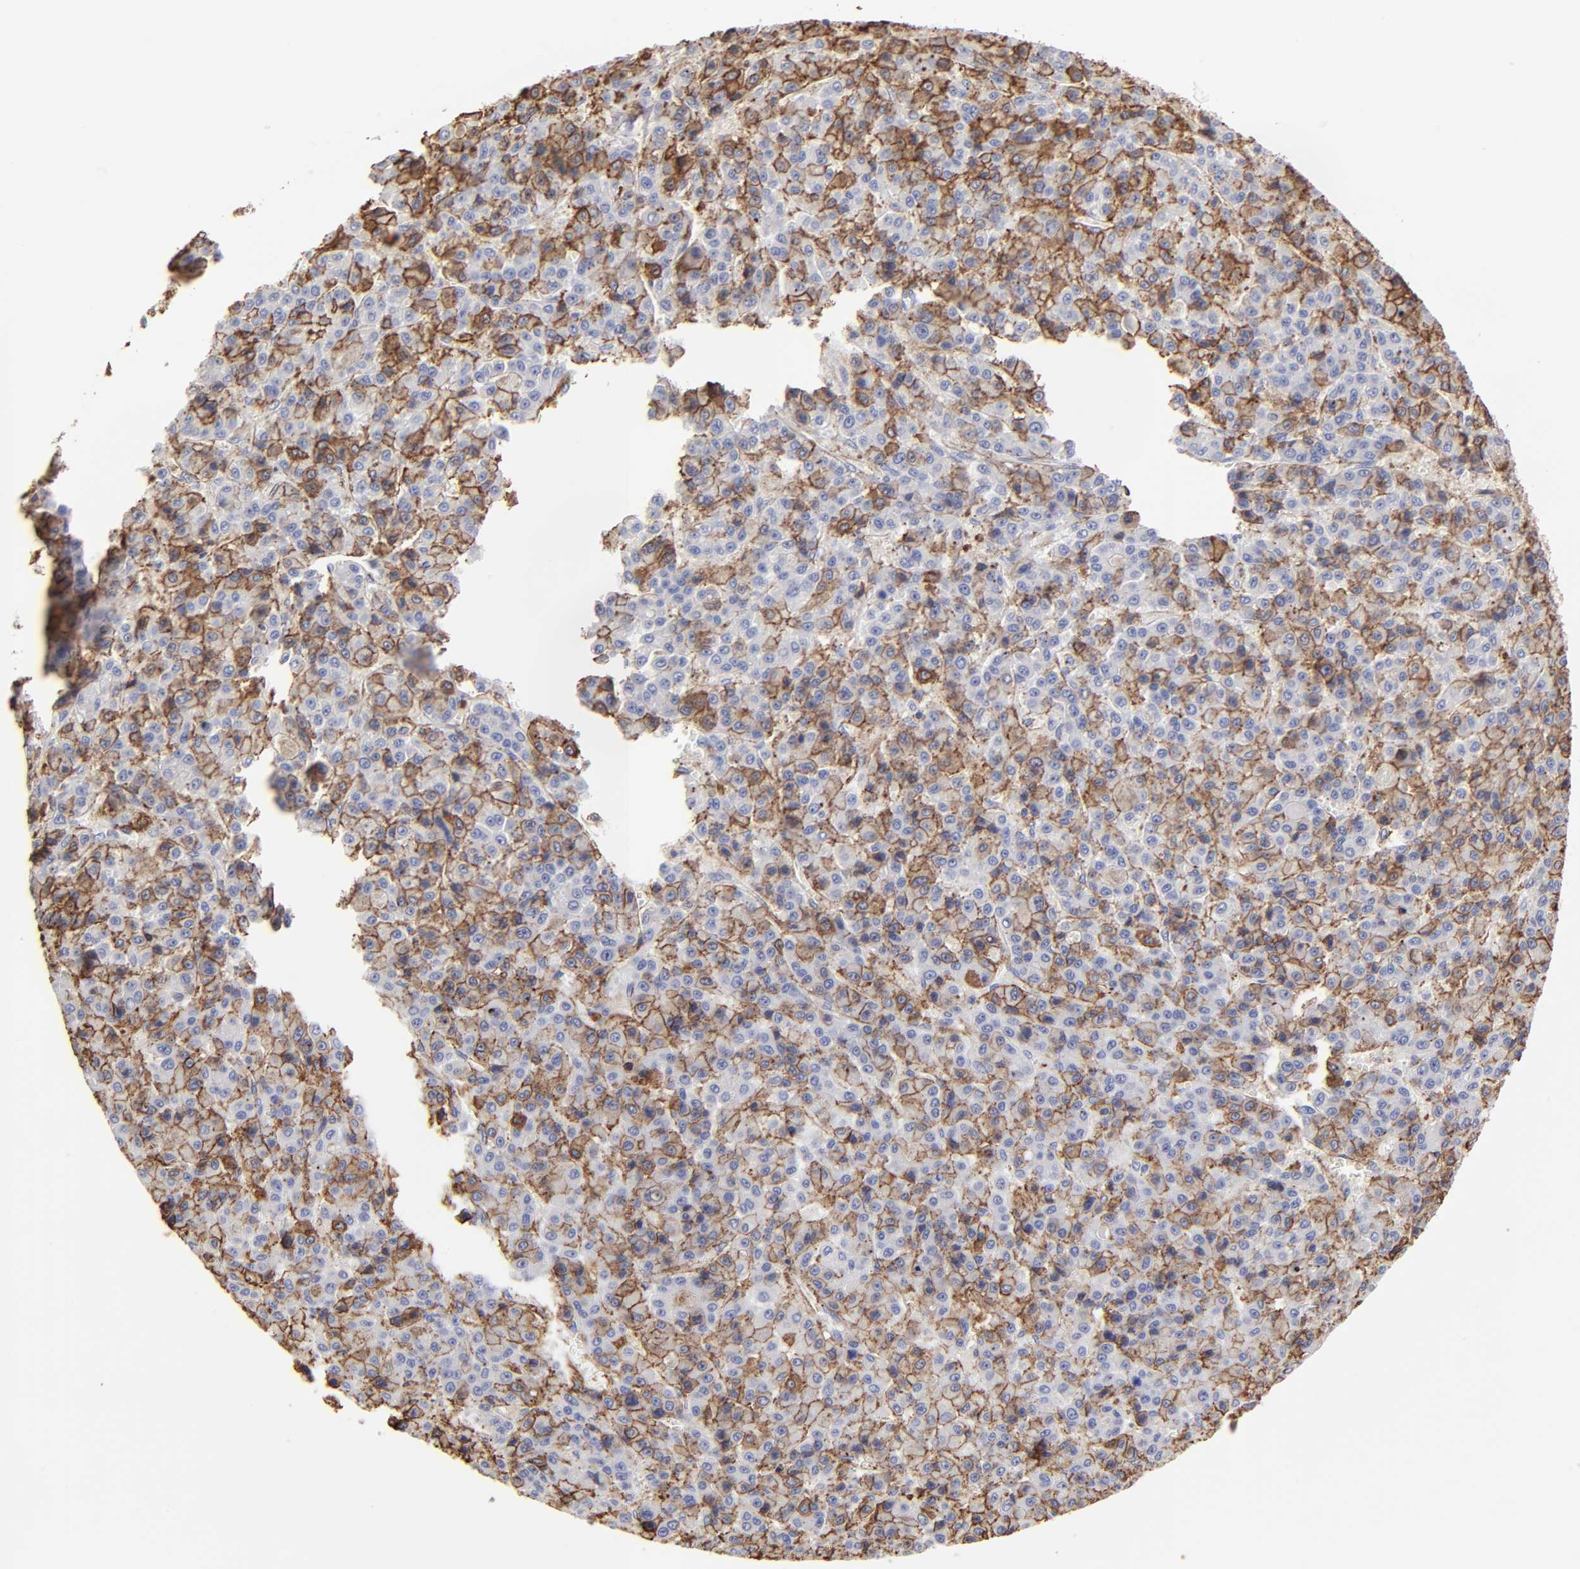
{"staining": {"intensity": "moderate", "quantity": "25%-75%", "location": "cytoplasmic/membranous"}, "tissue": "liver cancer", "cell_type": "Tumor cells", "image_type": "cancer", "snomed": [{"axis": "morphology", "description": "Carcinoma, Hepatocellular, NOS"}, {"axis": "topography", "description": "Liver"}], "caption": "Human liver cancer stained for a protein (brown) reveals moderate cytoplasmic/membranous positive staining in about 25%-75% of tumor cells.", "gene": "ANXA6", "patient": {"sex": "male", "age": 70}}